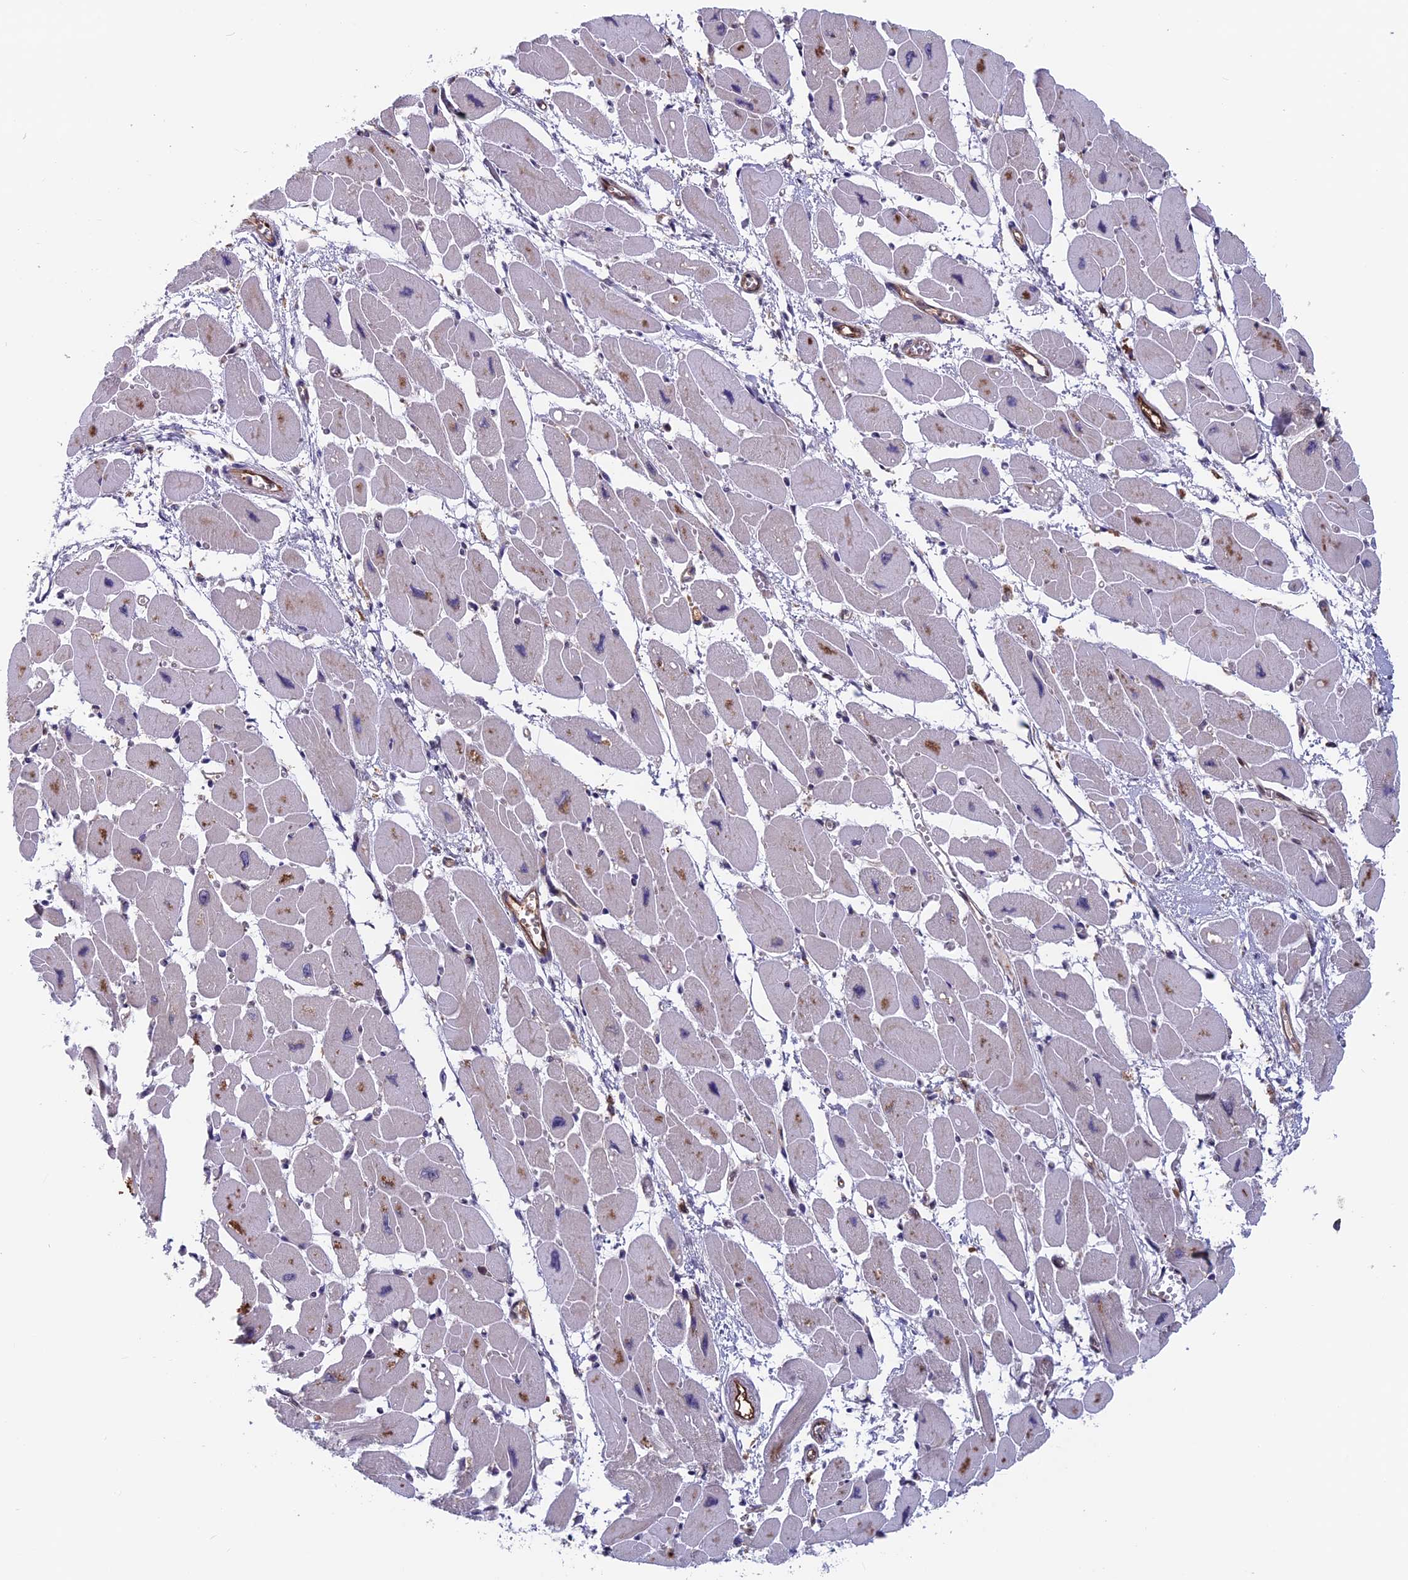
{"staining": {"intensity": "moderate", "quantity": "<25%", "location": "cytoplasmic/membranous"}, "tissue": "heart muscle", "cell_type": "Cardiomyocytes", "image_type": "normal", "snomed": [{"axis": "morphology", "description": "Normal tissue, NOS"}, {"axis": "topography", "description": "Heart"}], "caption": "IHC of benign human heart muscle displays low levels of moderate cytoplasmic/membranous staining in approximately <25% of cardiomyocytes. The protein is shown in brown color, while the nuclei are stained blue.", "gene": "MAST2", "patient": {"sex": "female", "age": 54}}